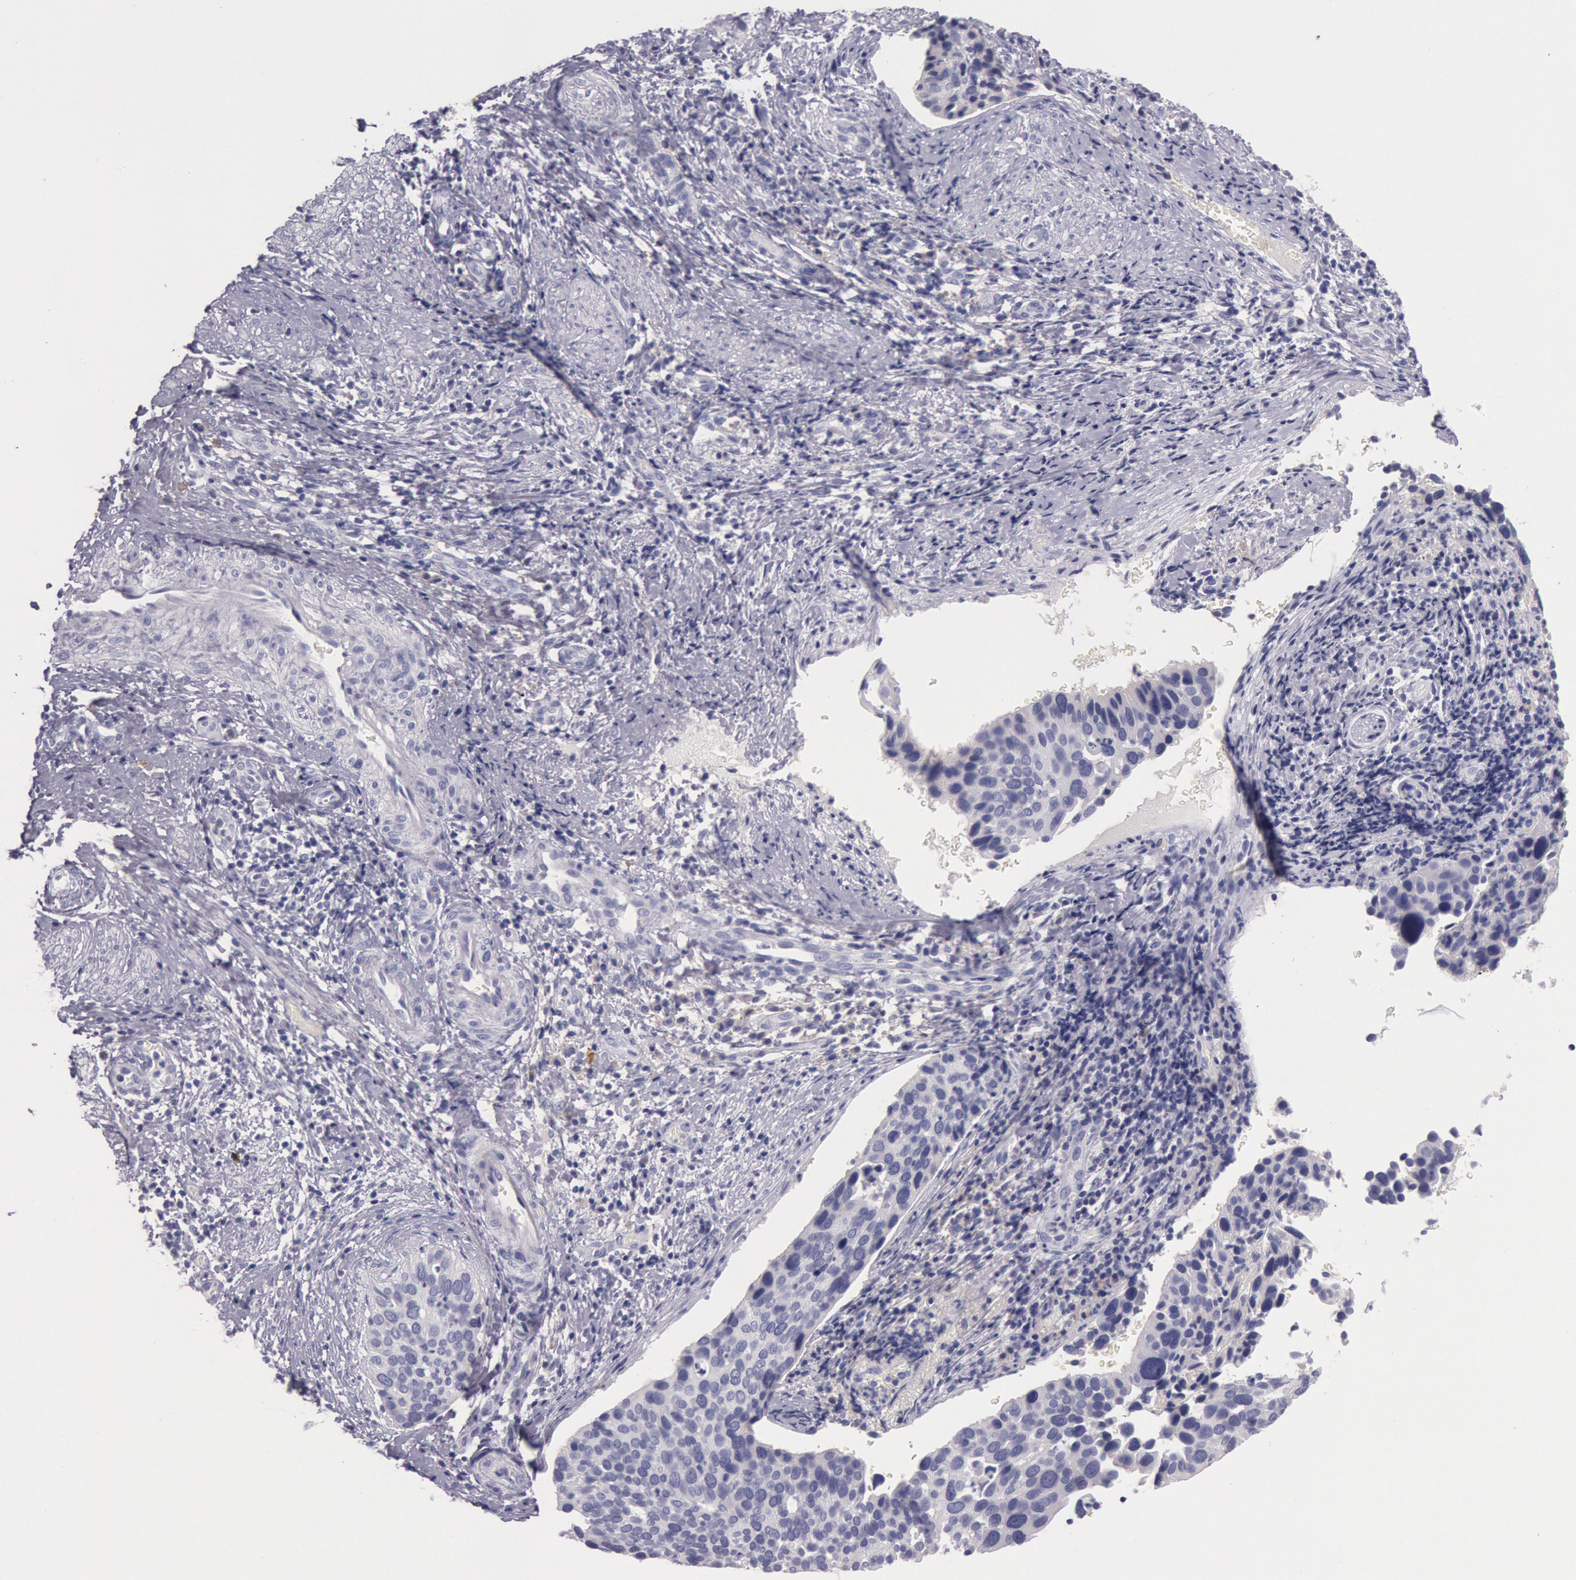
{"staining": {"intensity": "negative", "quantity": "none", "location": "none"}, "tissue": "cervical cancer", "cell_type": "Tumor cells", "image_type": "cancer", "snomed": [{"axis": "morphology", "description": "Squamous cell carcinoma, NOS"}, {"axis": "topography", "description": "Cervix"}], "caption": "DAB immunohistochemical staining of human cervical squamous cell carcinoma shows no significant expression in tumor cells. (DAB immunohistochemistry visualized using brightfield microscopy, high magnification).", "gene": "EGFR", "patient": {"sex": "female", "age": 31}}